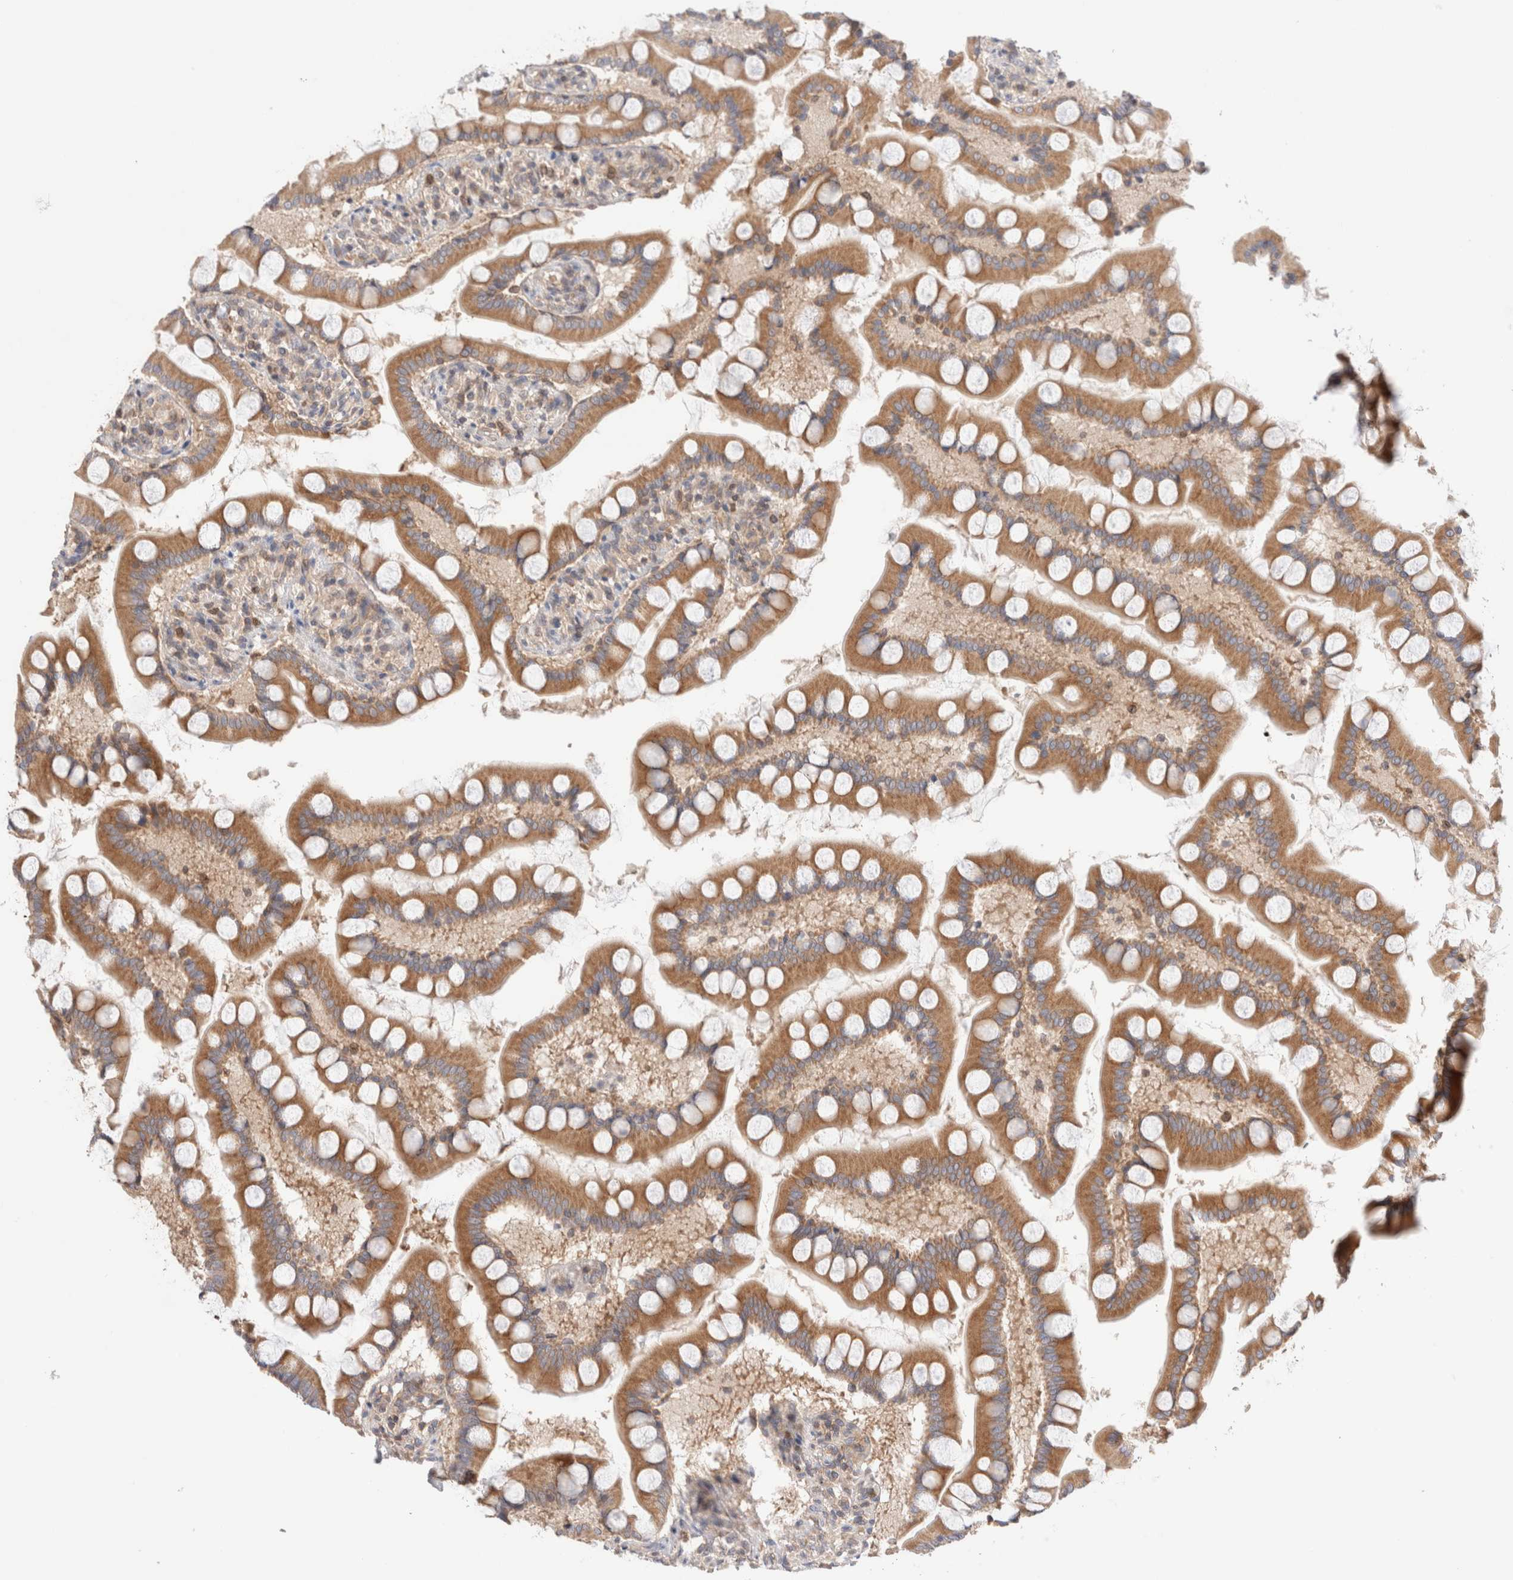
{"staining": {"intensity": "moderate", "quantity": ">75%", "location": "cytoplasmic/membranous"}, "tissue": "small intestine", "cell_type": "Glandular cells", "image_type": "normal", "snomed": [{"axis": "morphology", "description": "Normal tissue, NOS"}, {"axis": "topography", "description": "Small intestine"}], "caption": "Moderate cytoplasmic/membranous staining for a protein is present in about >75% of glandular cells of benign small intestine using immunohistochemistry (IHC).", "gene": "SIKE1", "patient": {"sex": "male", "age": 41}}